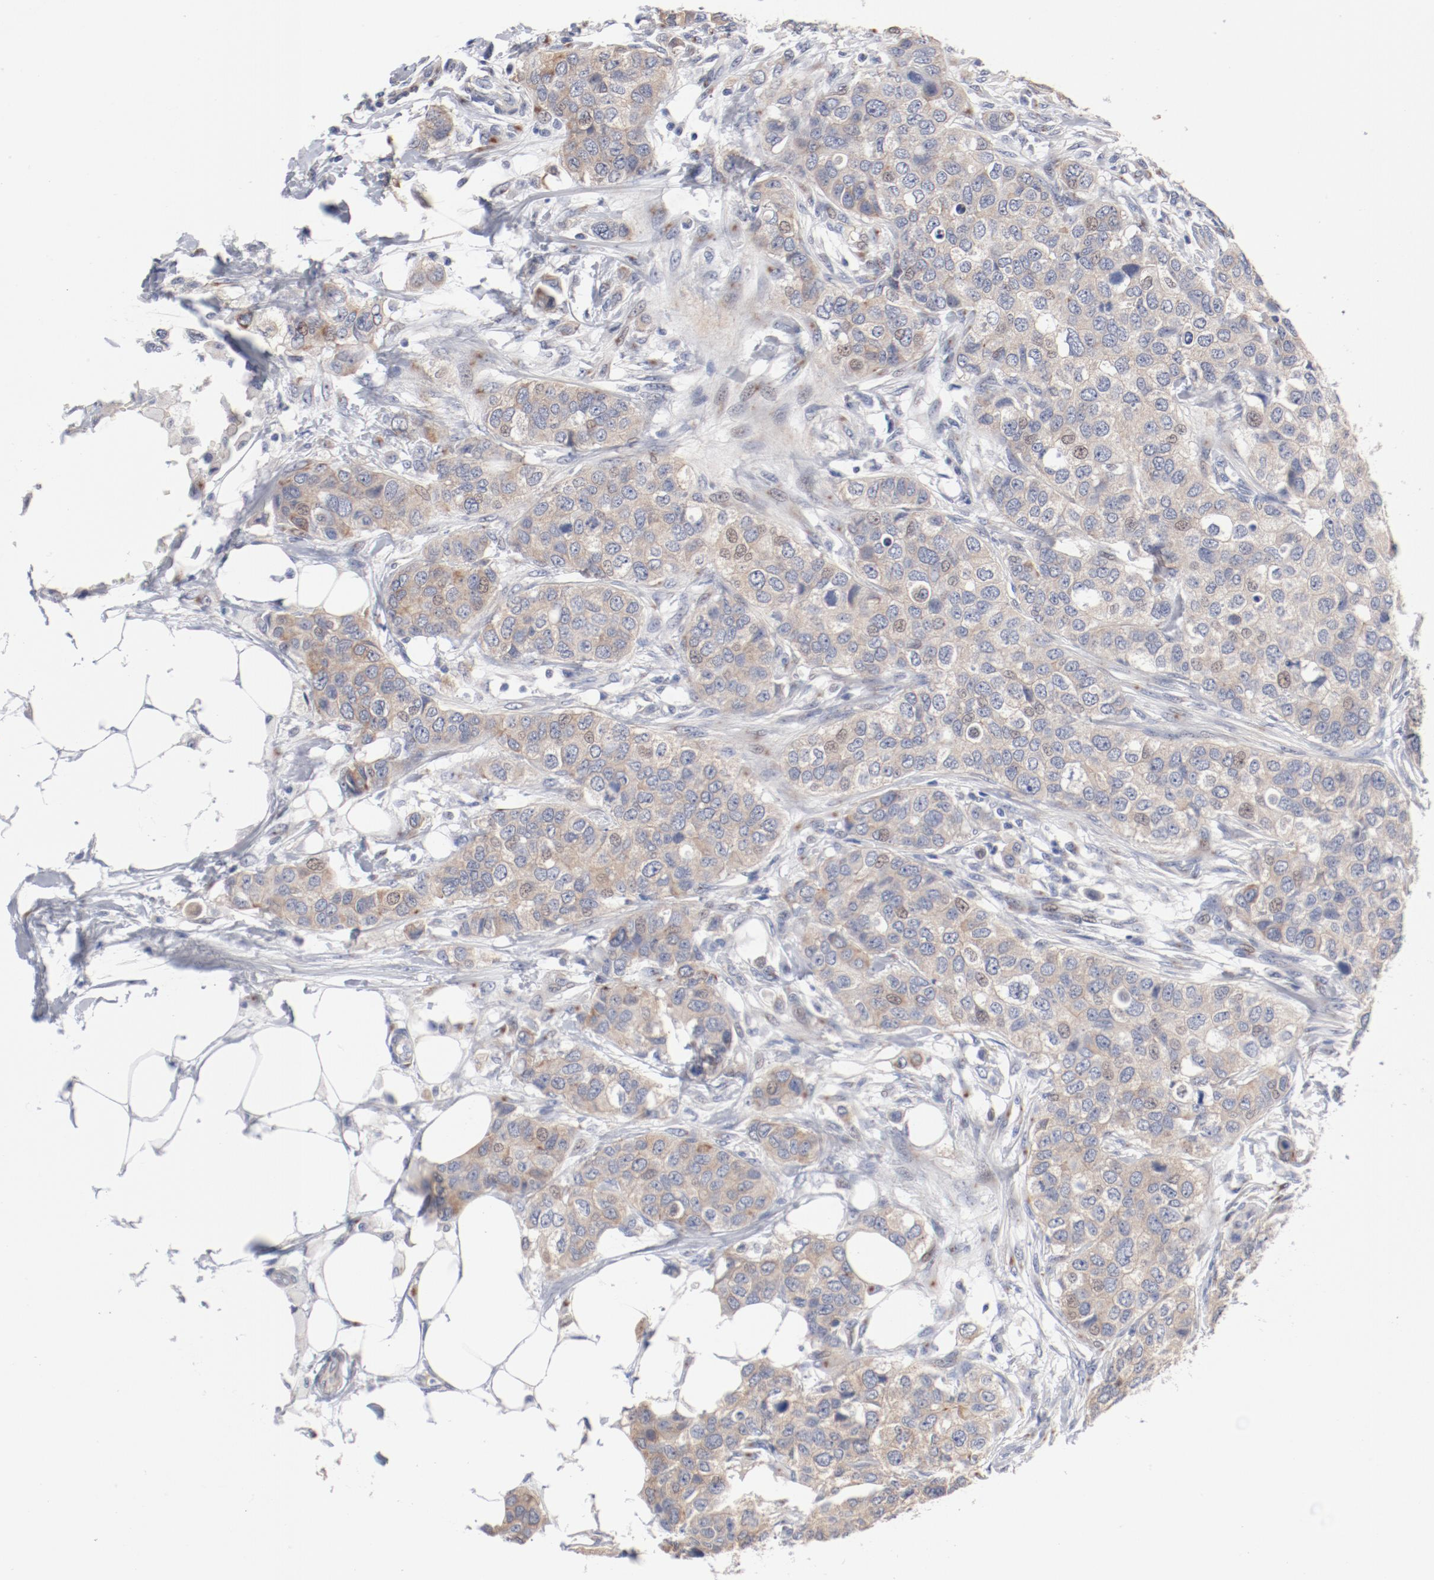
{"staining": {"intensity": "weak", "quantity": ">75%", "location": "cytoplasmic/membranous"}, "tissue": "breast cancer", "cell_type": "Tumor cells", "image_type": "cancer", "snomed": [{"axis": "morphology", "description": "Normal tissue, NOS"}, {"axis": "morphology", "description": "Duct carcinoma"}, {"axis": "topography", "description": "Breast"}], "caption": "An immunohistochemistry (IHC) photomicrograph of tumor tissue is shown. Protein staining in brown labels weak cytoplasmic/membranous positivity in breast invasive ductal carcinoma within tumor cells.", "gene": "GPR143", "patient": {"sex": "female", "age": 49}}